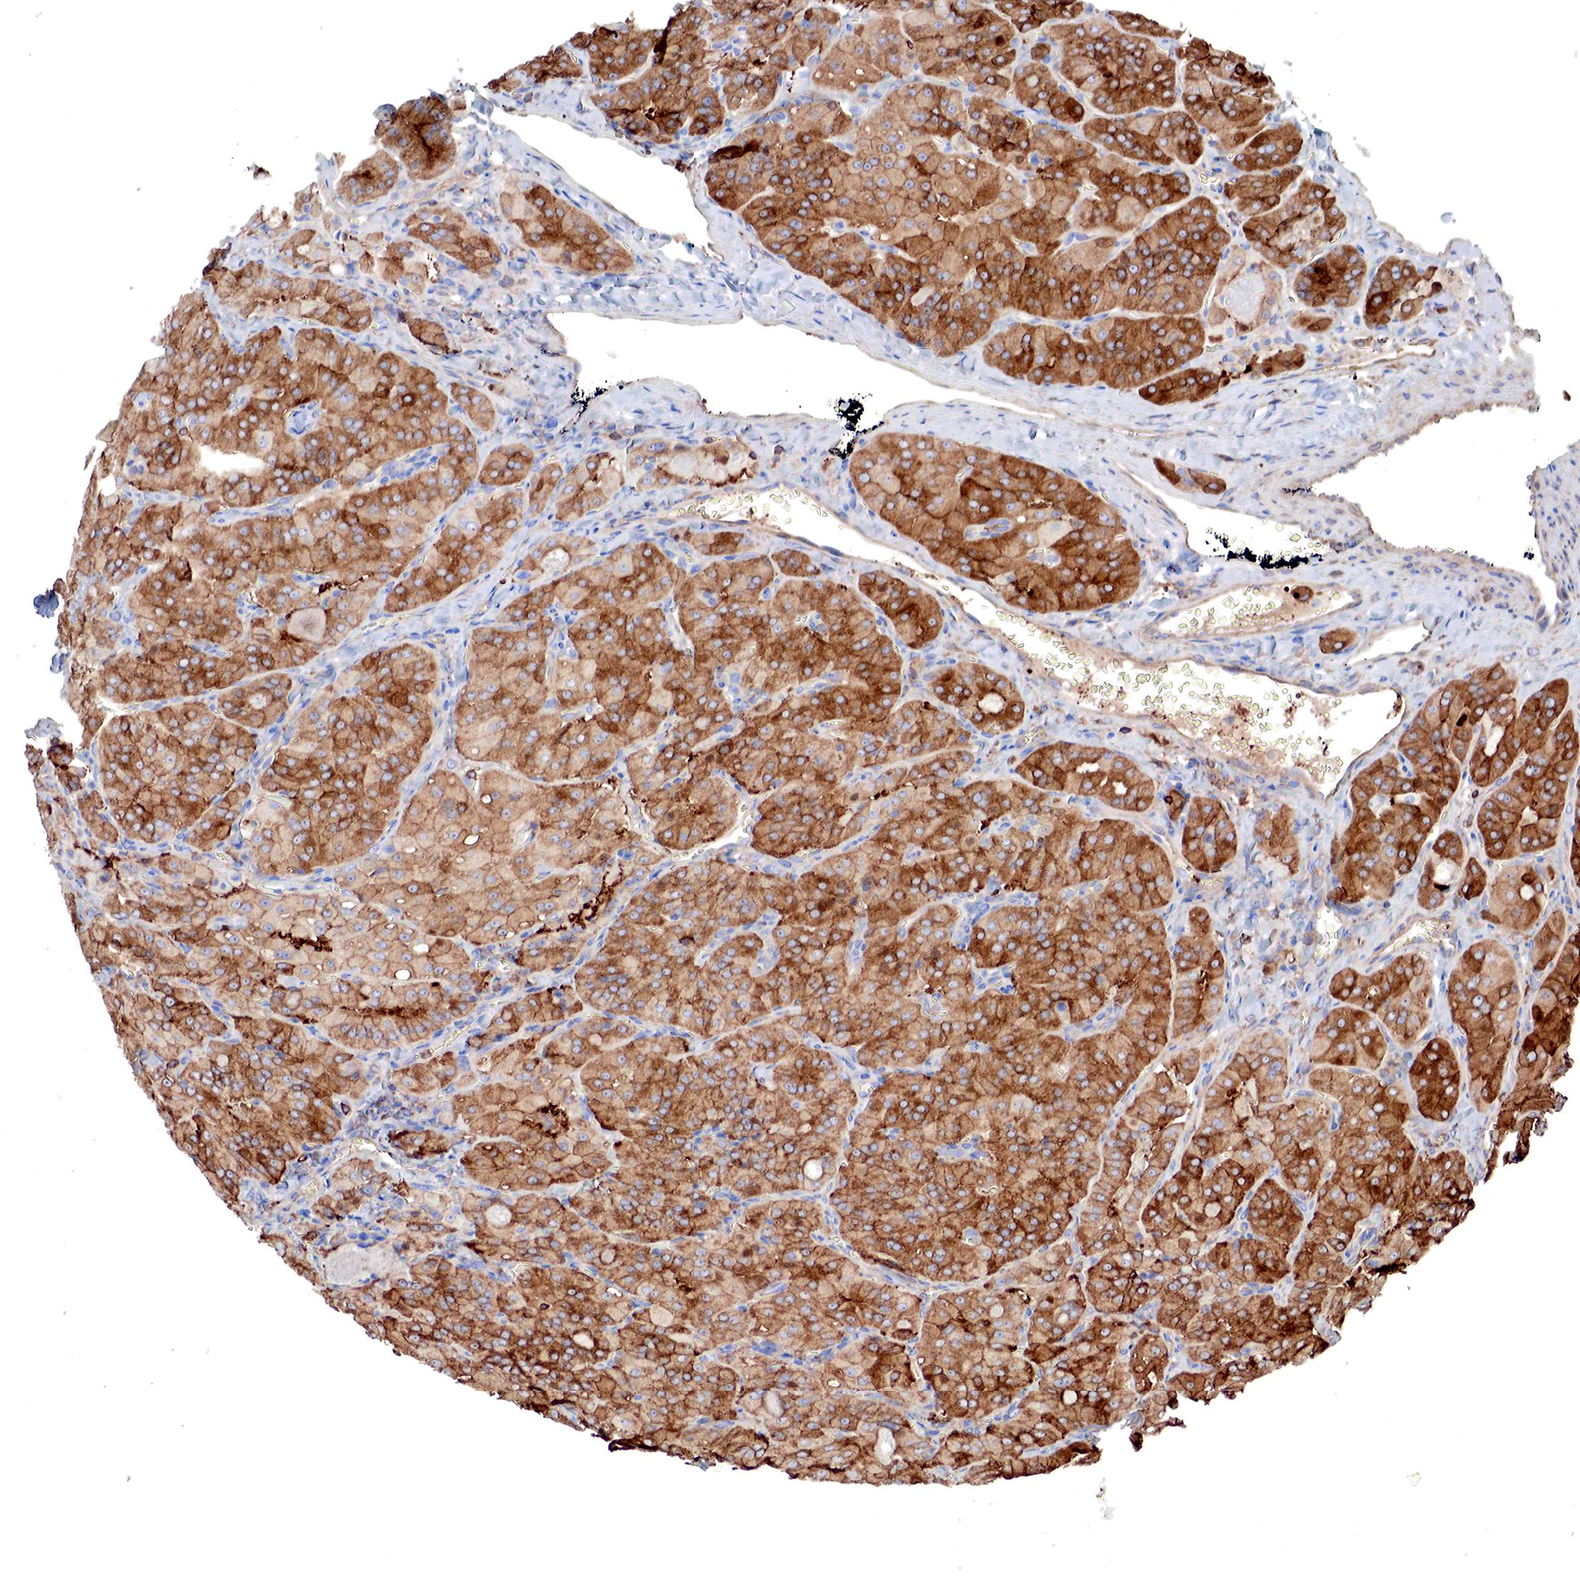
{"staining": {"intensity": "strong", "quantity": ">75%", "location": "cytoplasmic/membranous"}, "tissue": "thyroid cancer", "cell_type": "Tumor cells", "image_type": "cancer", "snomed": [{"axis": "morphology", "description": "Carcinoma, NOS"}, {"axis": "topography", "description": "Thyroid gland"}], "caption": "Thyroid carcinoma stained with DAB (3,3'-diaminobenzidine) immunohistochemistry (IHC) demonstrates high levels of strong cytoplasmic/membranous expression in approximately >75% of tumor cells.", "gene": "G6PD", "patient": {"sex": "male", "age": 76}}